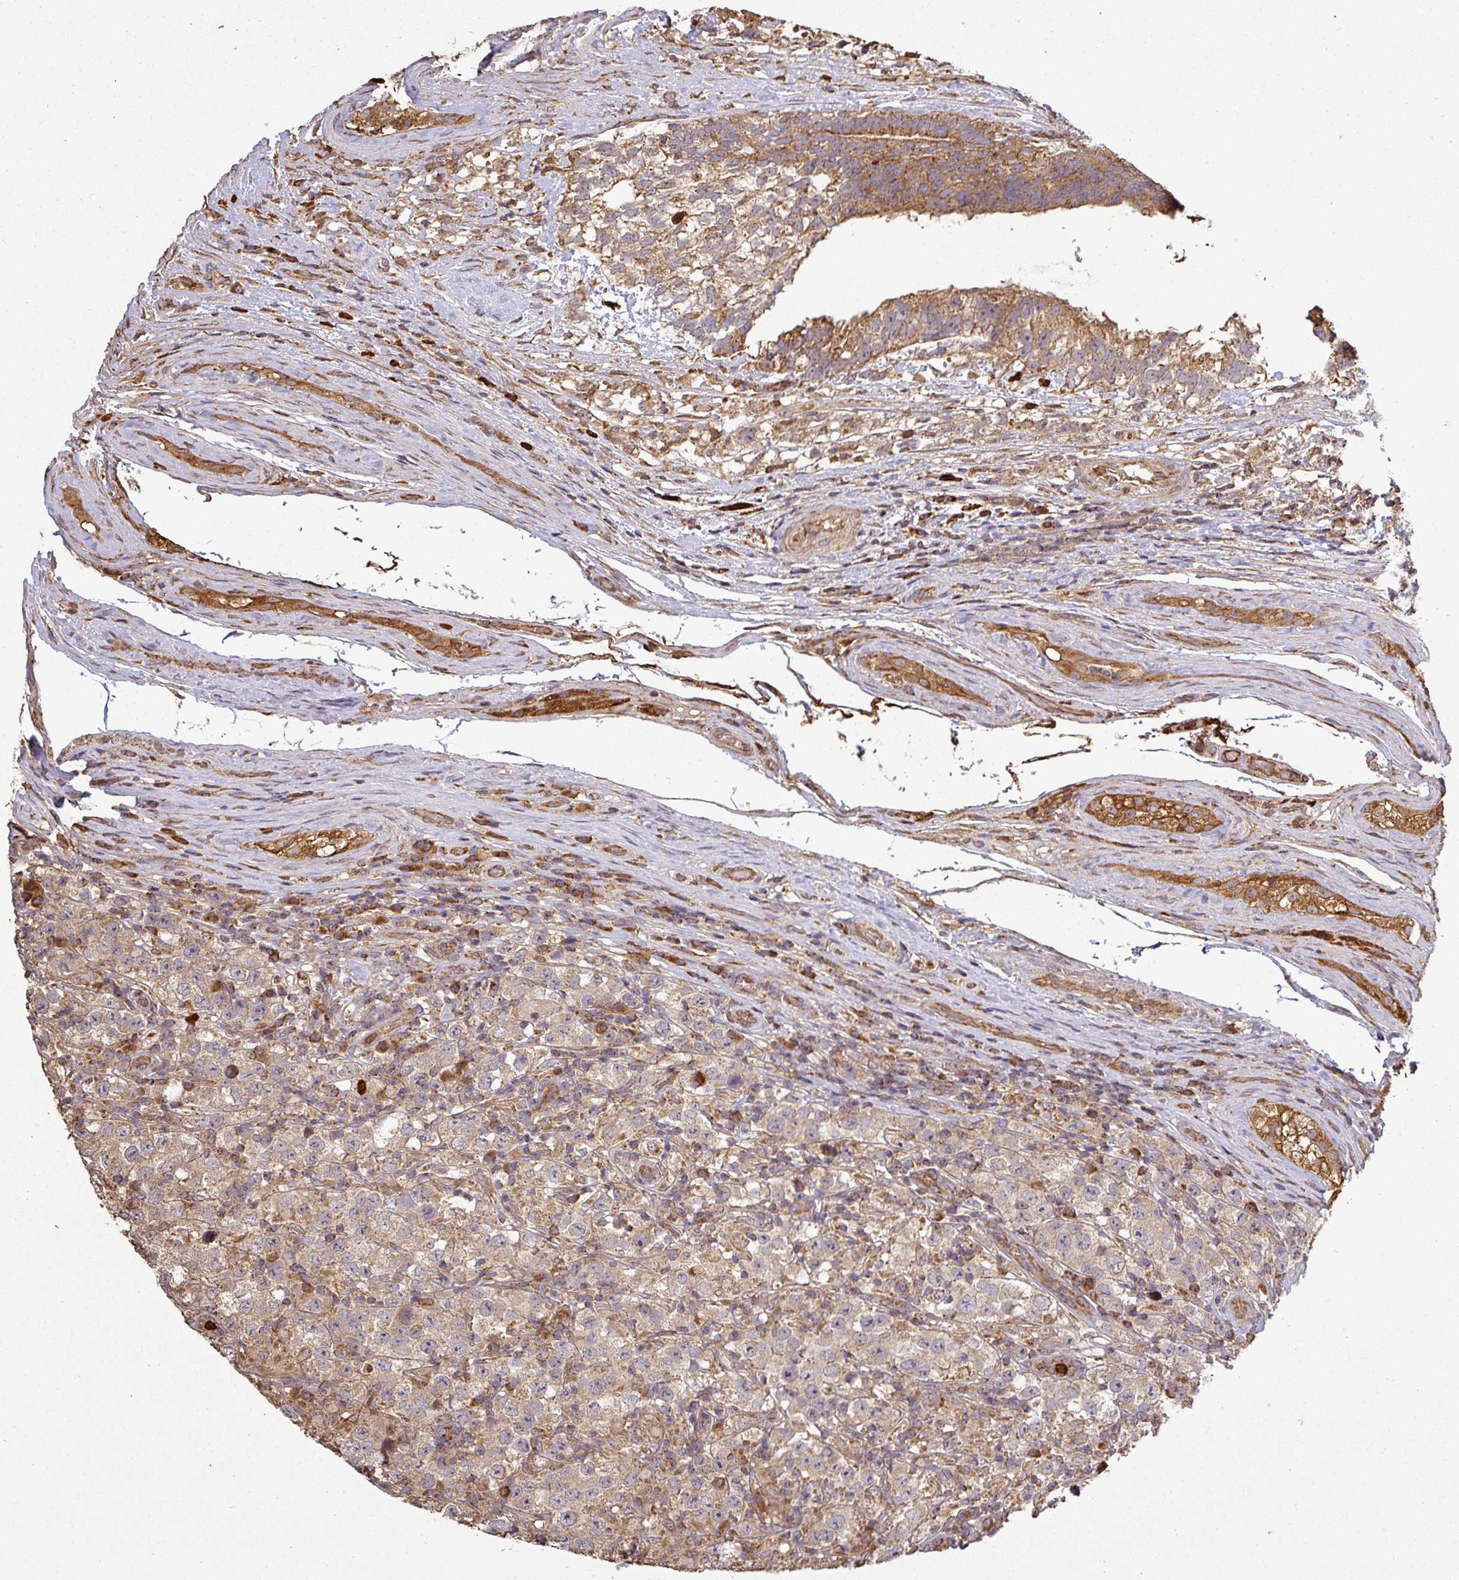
{"staining": {"intensity": "moderate", "quantity": ">75%", "location": "cytoplasmic/membranous"}, "tissue": "testis cancer", "cell_type": "Tumor cells", "image_type": "cancer", "snomed": [{"axis": "morphology", "description": "Seminoma, NOS"}, {"axis": "morphology", "description": "Carcinoma, Embryonal, NOS"}, {"axis": "topography", "description": "Testis"}], "caption": "Protein expression analysis of testis cancer (embryonal carcinoma) displays moderate cytoplasmic/membranous positivity in about >75% of tumor cells. (Brightfield microscopy of DAB IHC at high magnification).", "gene": "PLEKHM1", "patient": {"sex": "male", "age": 41}}